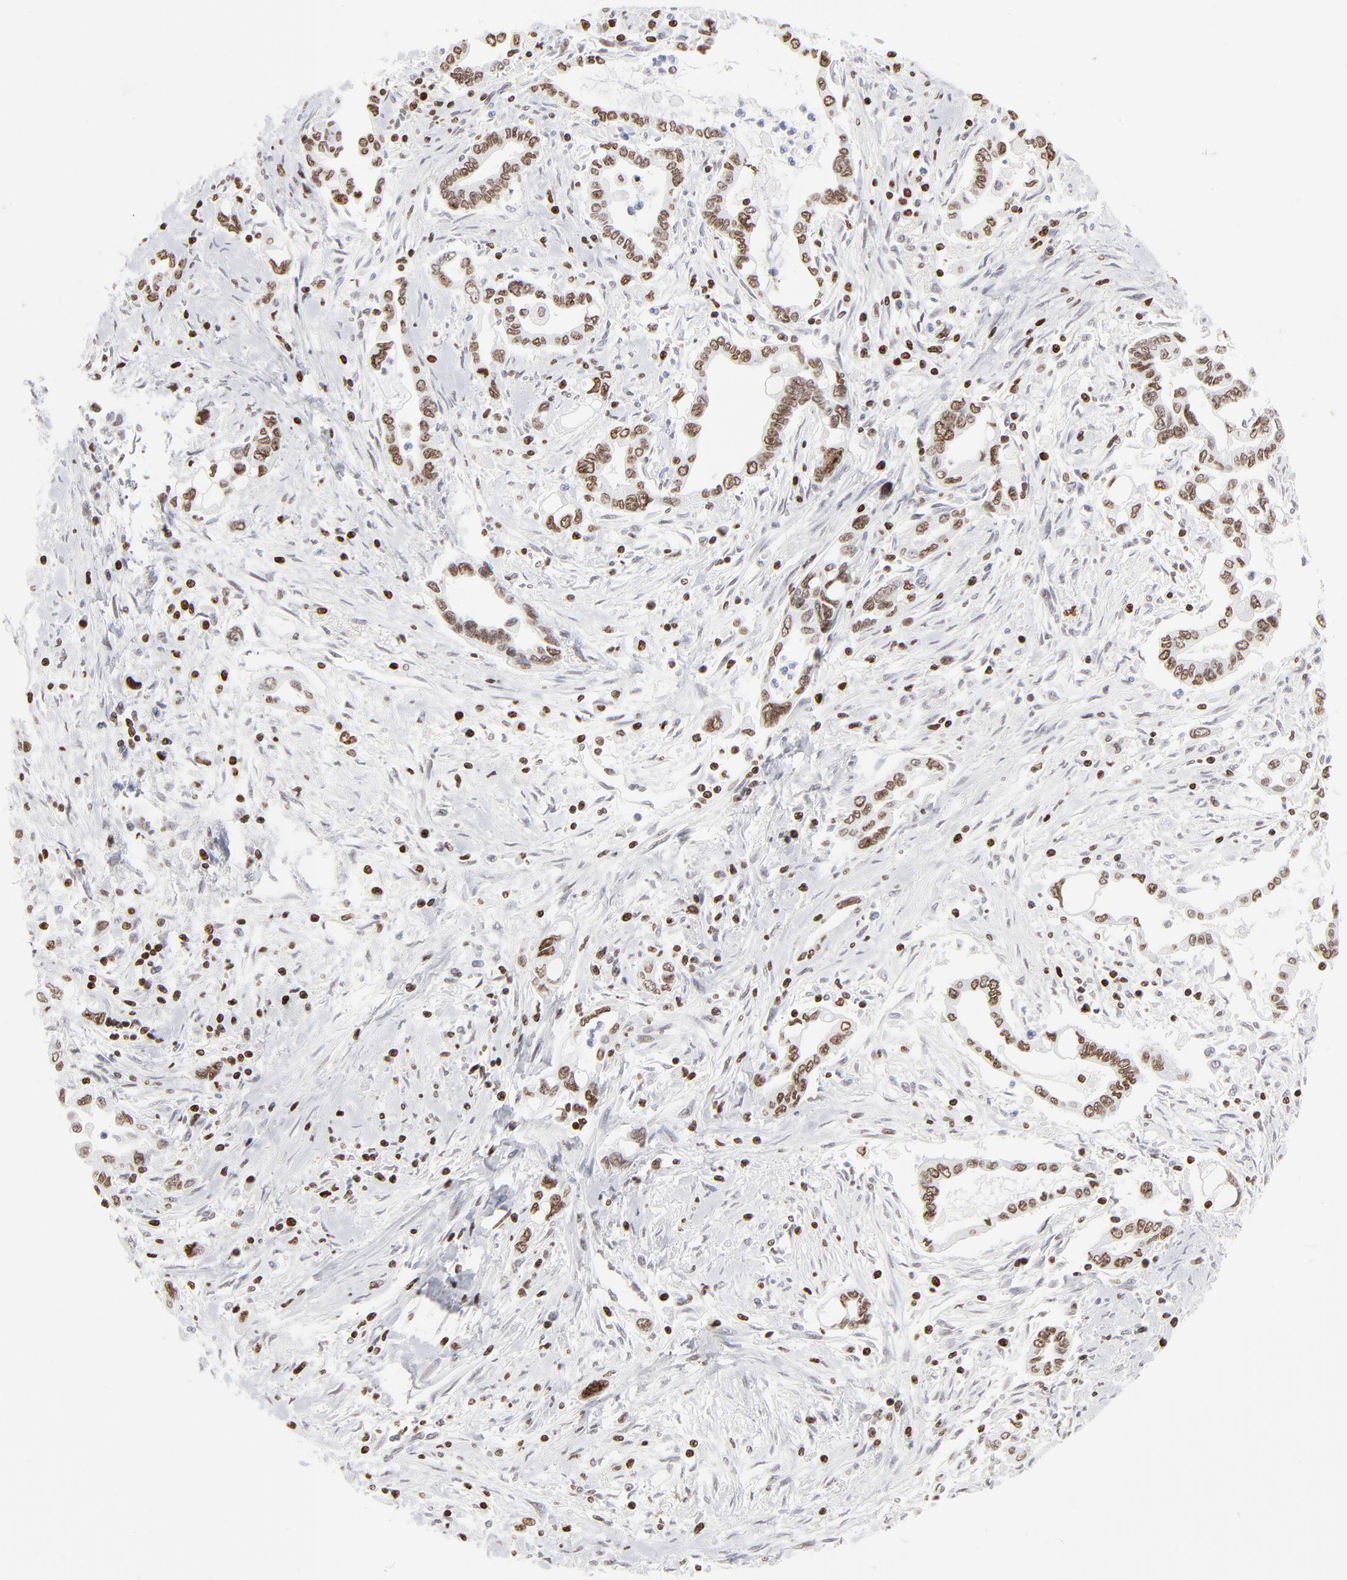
{"staining": {"intensity": "strong", "quantity": "25%-75%", "location": "nuclear"}, "tissue": "pancreatic cancer", "cell_type": "Tumor cells", "image_type": "cancer", "snomed": [{"axis": "morphology", "description": "Adenocarcinoma, NOS"}, {"axis": "topography", "description": "Pancreas"}], "caption": "Tumor cells demonstrate strong nuclear positivity in approximately 25%-75% of cells in pancreatic adenocarcinoma.", "gene": "PARP1", "patient": {"sex": "female", "age": 57}}